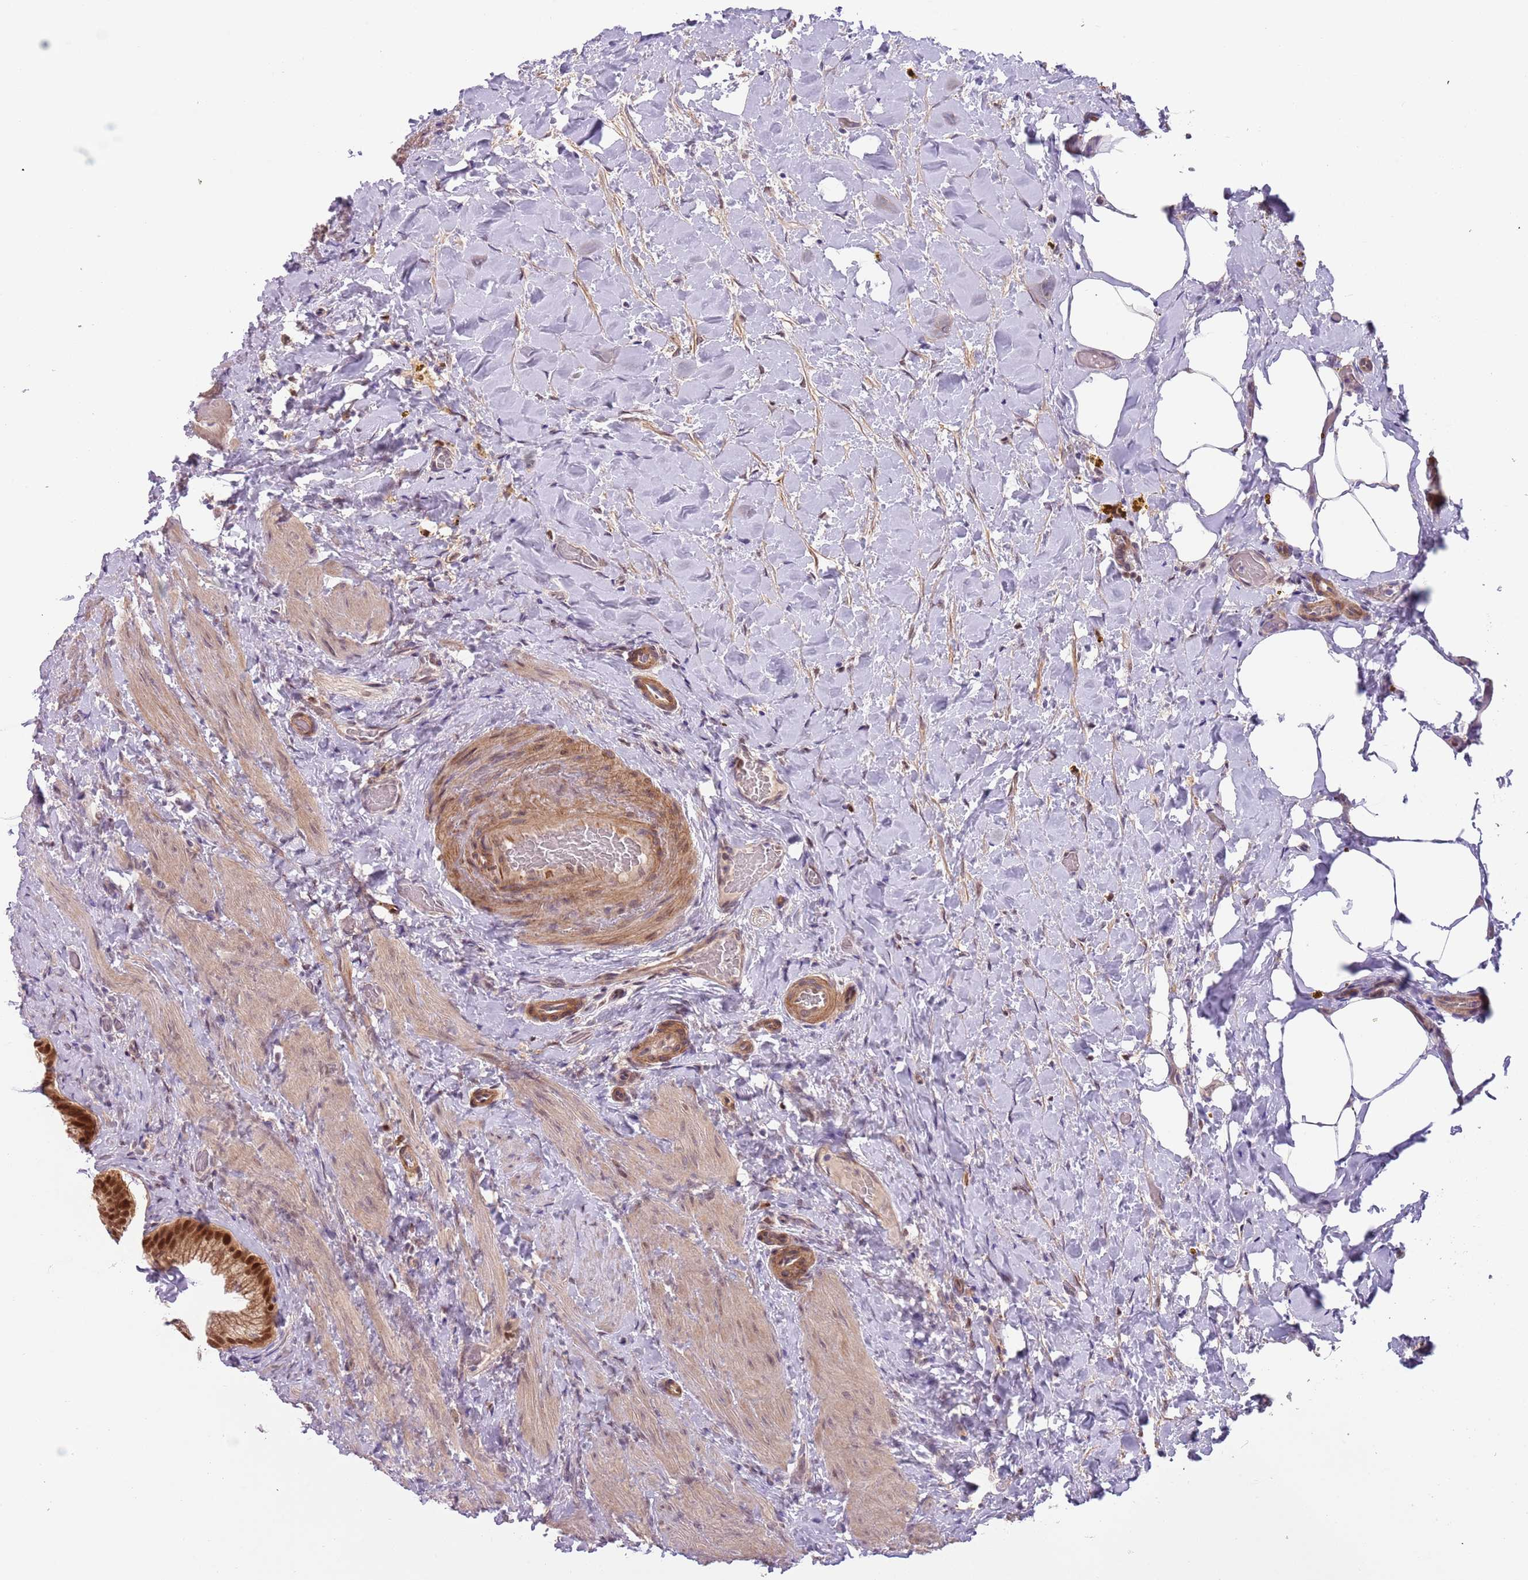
{"staining": {"intensity": "strong", "quantity": ">75%", "location": "cytoplasmic/membranous,nuclear"}, "tissue": "gallbladder", "cell_type": "Glandular cells", "image_type": "normal", "snomed": [{"axis": "morphology", "description": "Normal tissue, NOS"}, {"axis": "morphology", "description": "Inflammation, NOS"}, {"axis": "topography", "description": "Gallbladder"}], "caption": "Unremarkable gallbladder exhibits strong cytoplasmic/membranous,nuclear expression in about >75% of glandular cells, visualized by immunohistochemistry.", "gene": "RMND5B", "patient": {"sex": "male", "age": 51}}